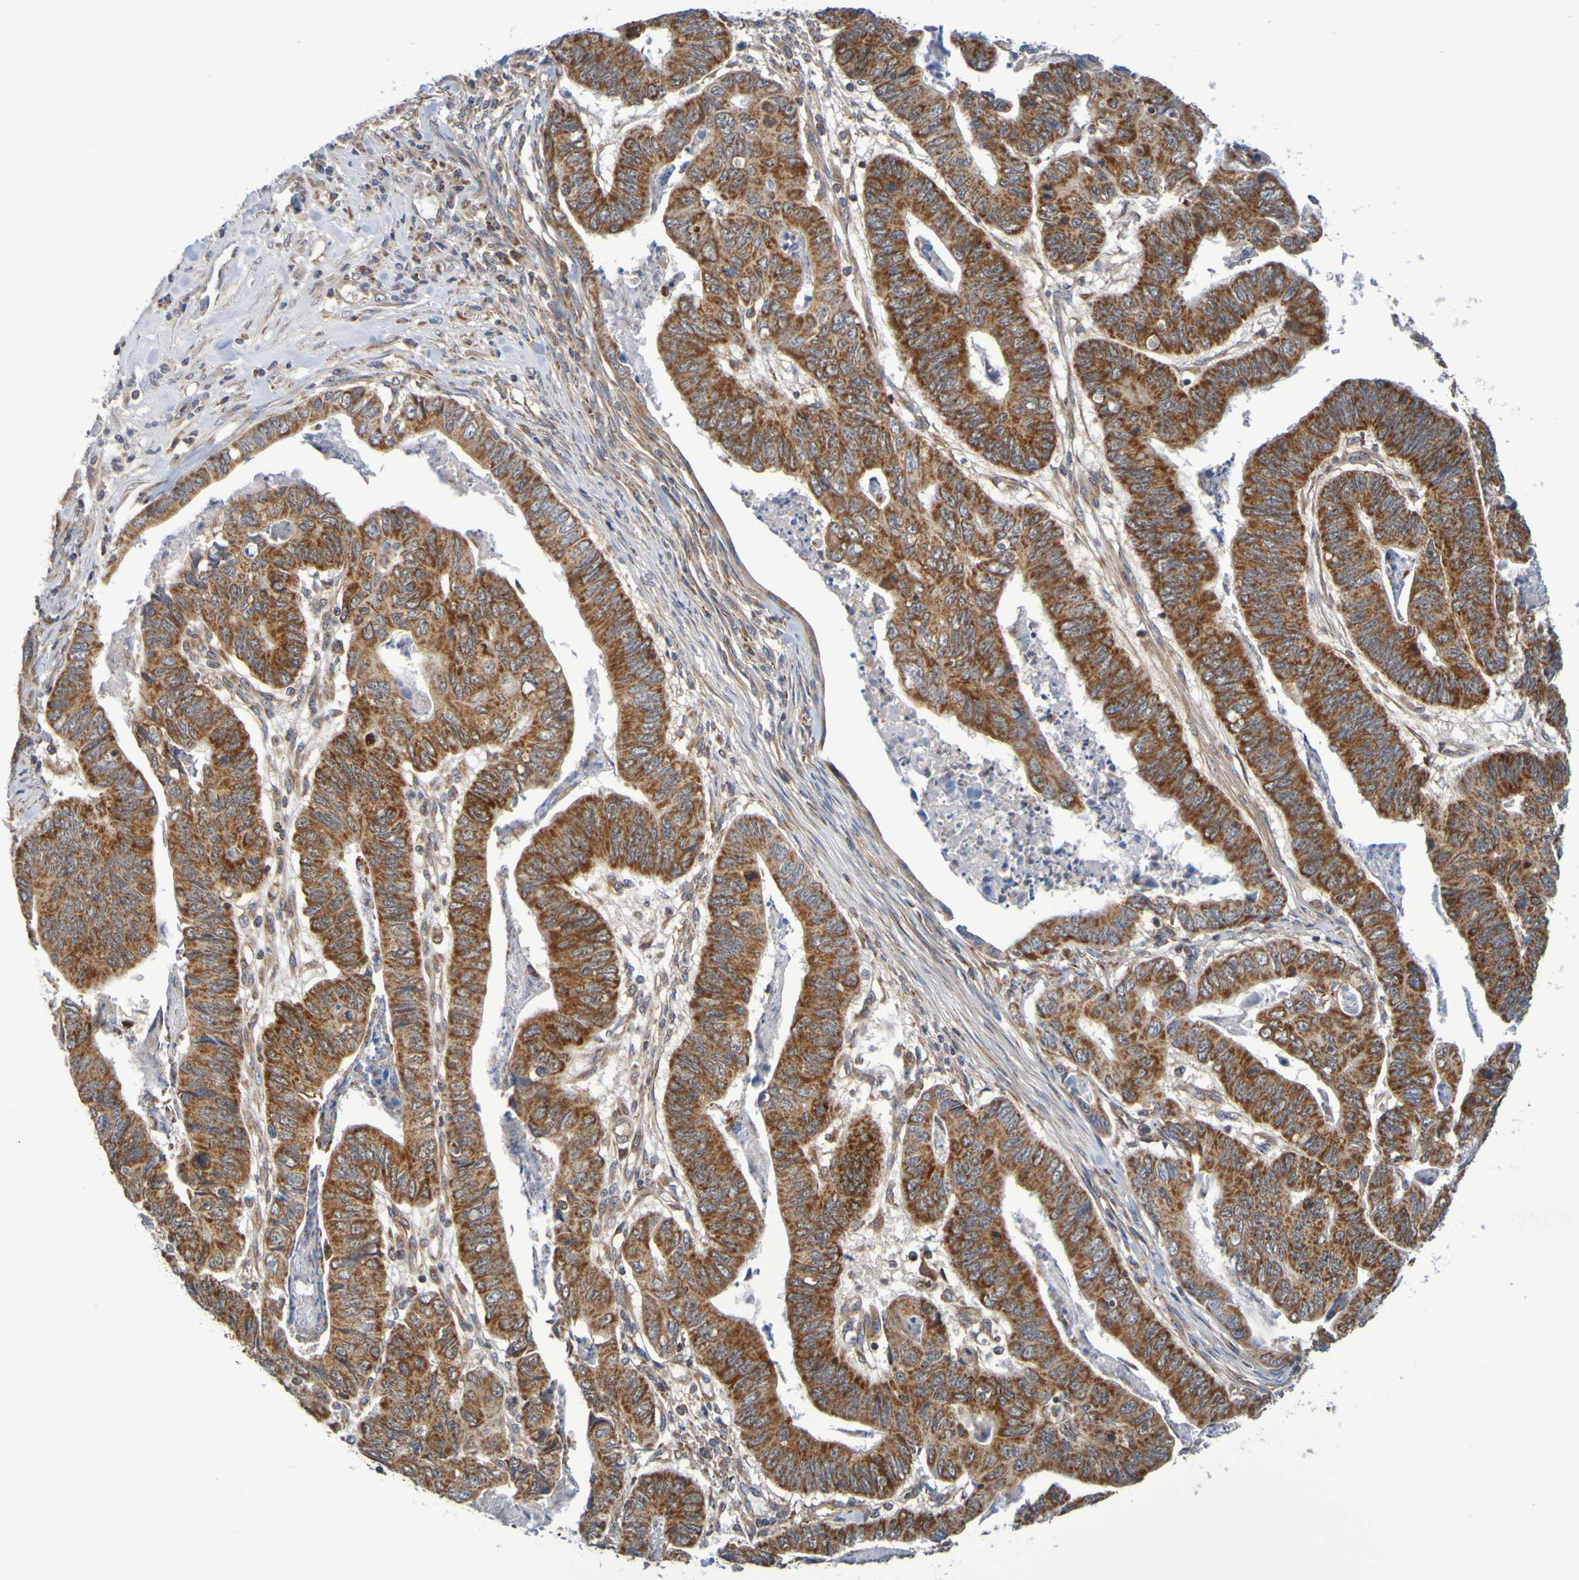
{"staining": {"intensity": "strong", "quantity": ">75%", "location": "cytoplasmic/membranous"}, "tissue": "stomach cancer", "cell_type": "Tumor cells", "image_type": "cancer", "snomed": [{"axis": "morphology", "description": "Adenocarcinoma, NOS"}, {"axis": "topography", "description": "Stomach, lower"}], "caption": "High-magnification brightfield microscopy of adenocarcinoma (stomach) stained with DAB (3,3'-diaminobenzidine) (brown) and counterstained with hematoxylin (blue). tumor cells exhibit strong cytoplasmic/membranous staining is appreciated in approximately>75% of cells.", "gene": "CCDC51", "patient": {"sex": "male", "age": 77}}